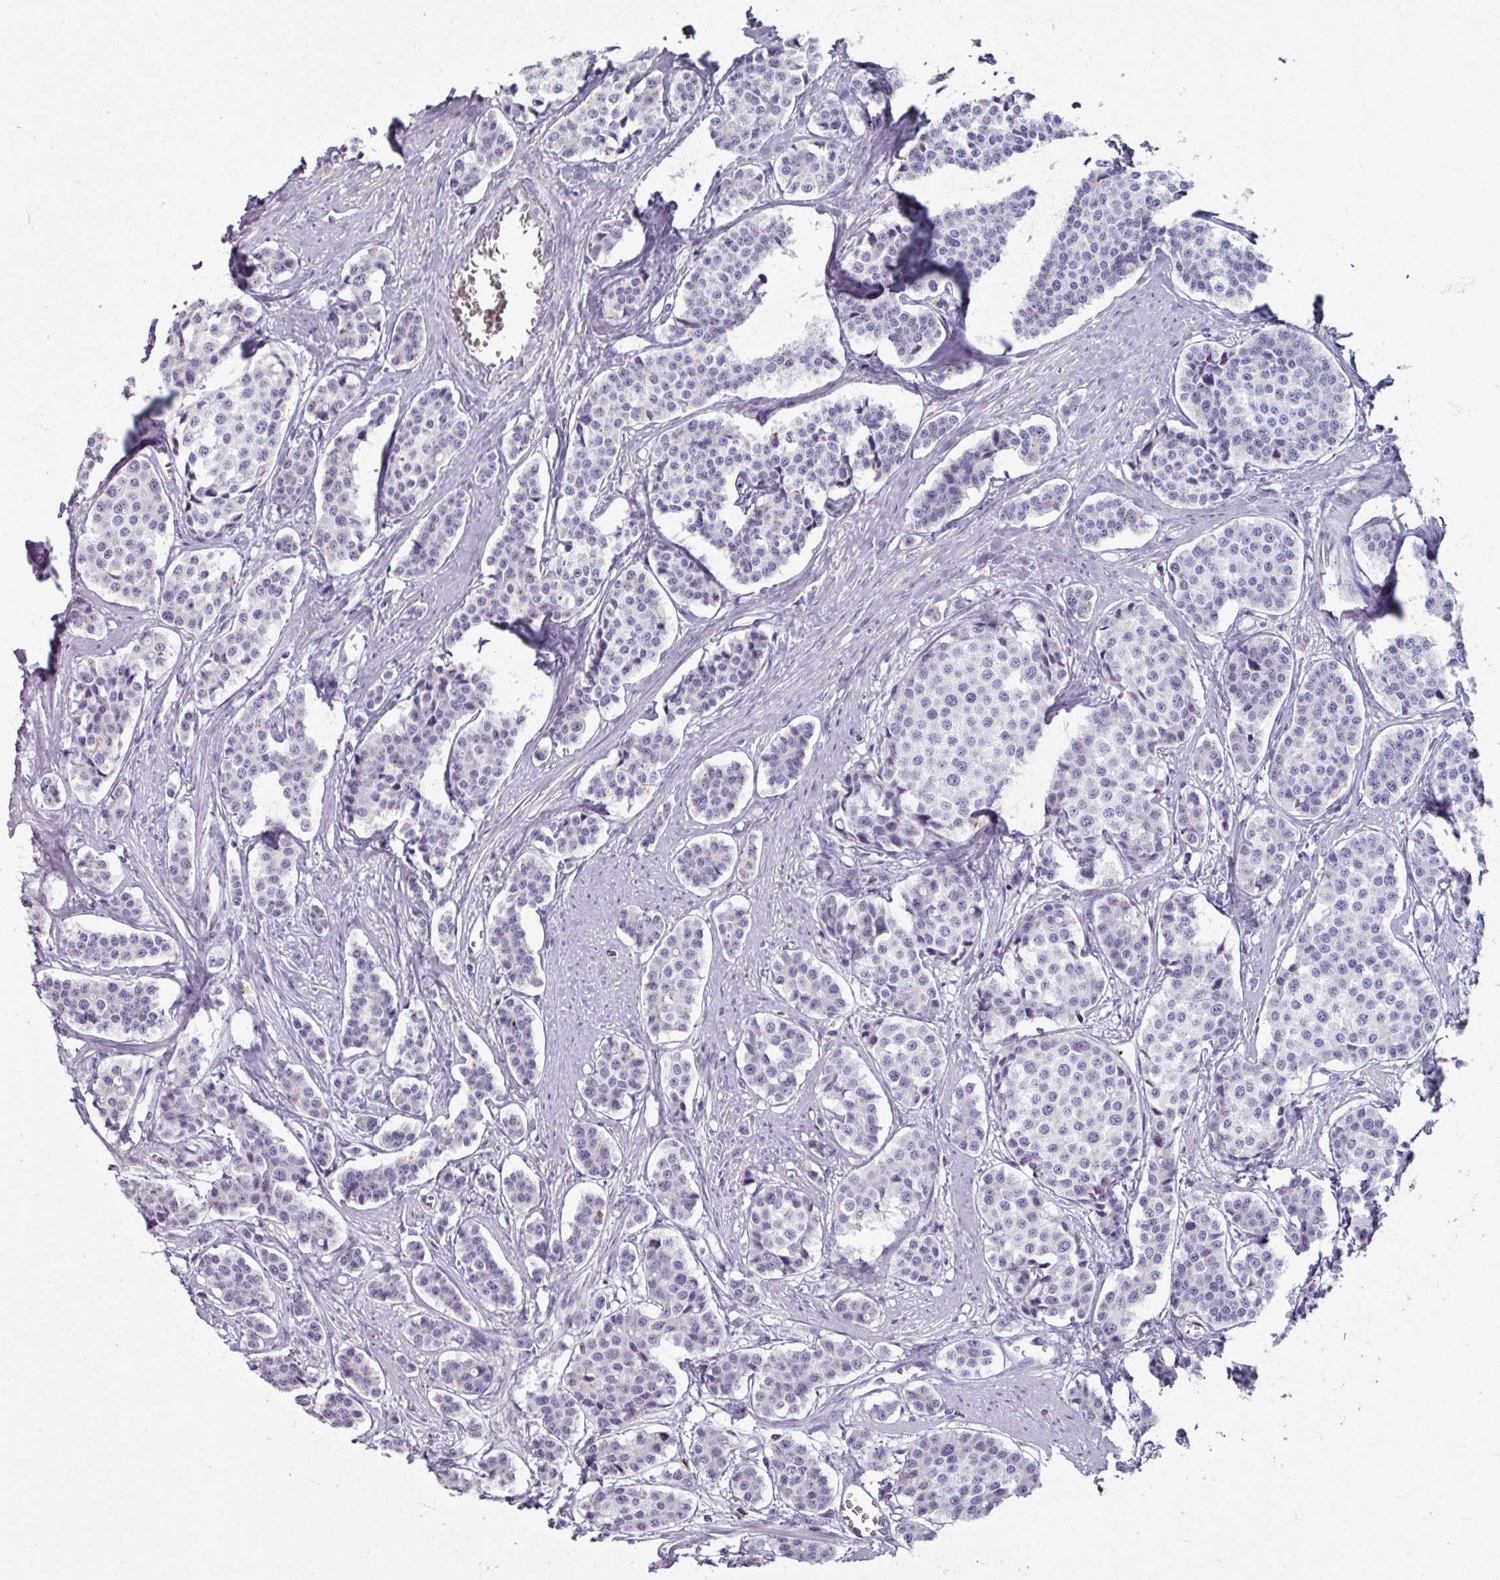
{"staining": {"intensity": "negative", "quantity": "none", "location": "none"}, "tissue": "carcinoid", "cell_type": "Tumor cells", "image_type": "cancer", "snomed": [{"axis": "morphology", "description": "Carcinoid, malignant, NOS"}, {"axis": "topography", "description": "Small intestine"}], "caption": "The micrograph displays no staining of tumor cells in carcinoid (malignant).", "gene": "SPESP1", "patient": {"sex": "male", "age": 60}}